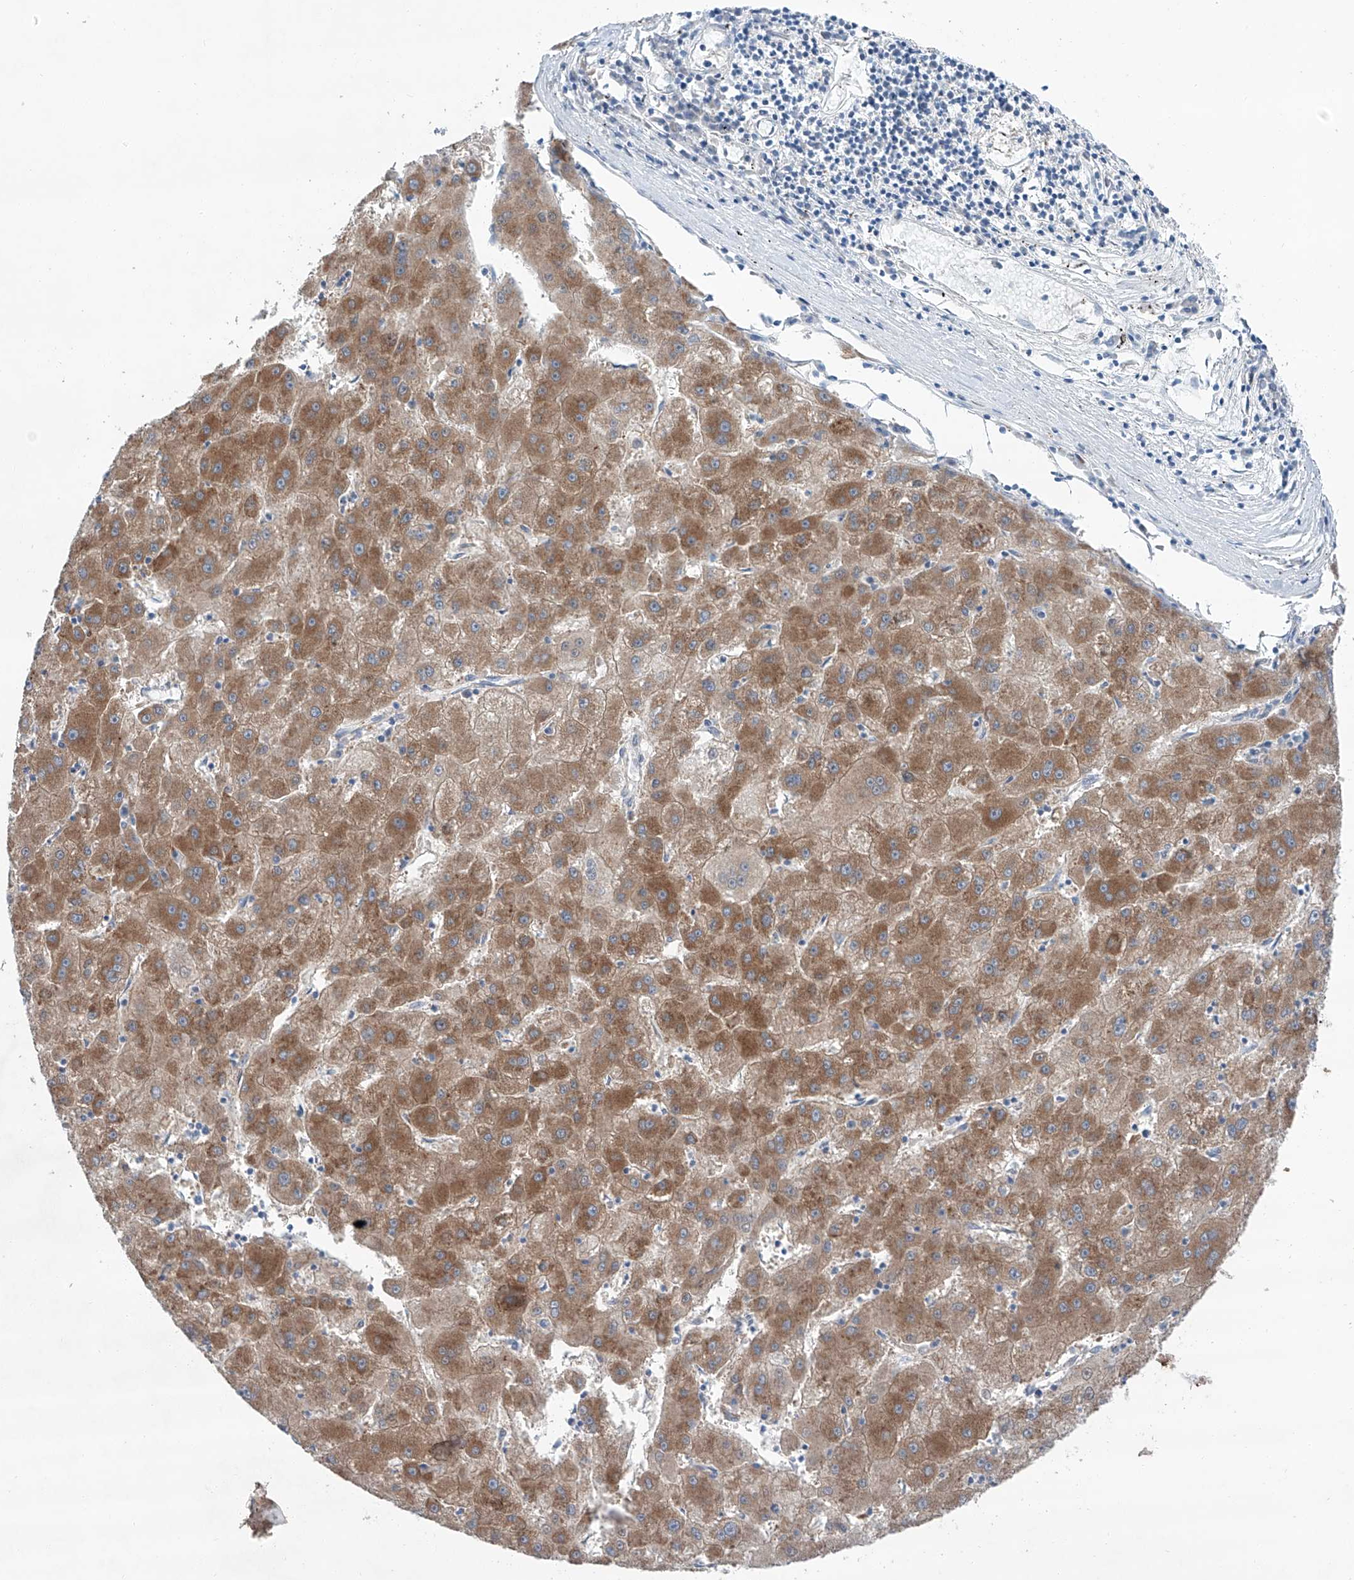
{"staining": {"intensity": "moderate", "quantity": ">75%", "location": "cytoplasmic/membranous"}, "tissue": "liver cancer", "cell_type": "Tumor cells", "image_type": "cancer", "snomed": [{"axis": "morphology", "description": "Carcinoma, Hepatocellular, NOS"}, {"axis": "topography", "description": "Liver"}], "caption": "Protein staining demonstrates moderate cytoplasmic/membranous positivity in approximately >75% of tumor cells in hepatocellular carcinoma (liver). Ihc stains the protein in brown and the nuclei are stained blue.", "gene": "SIX4", "patient": {"sex": "male", "age": 72}}